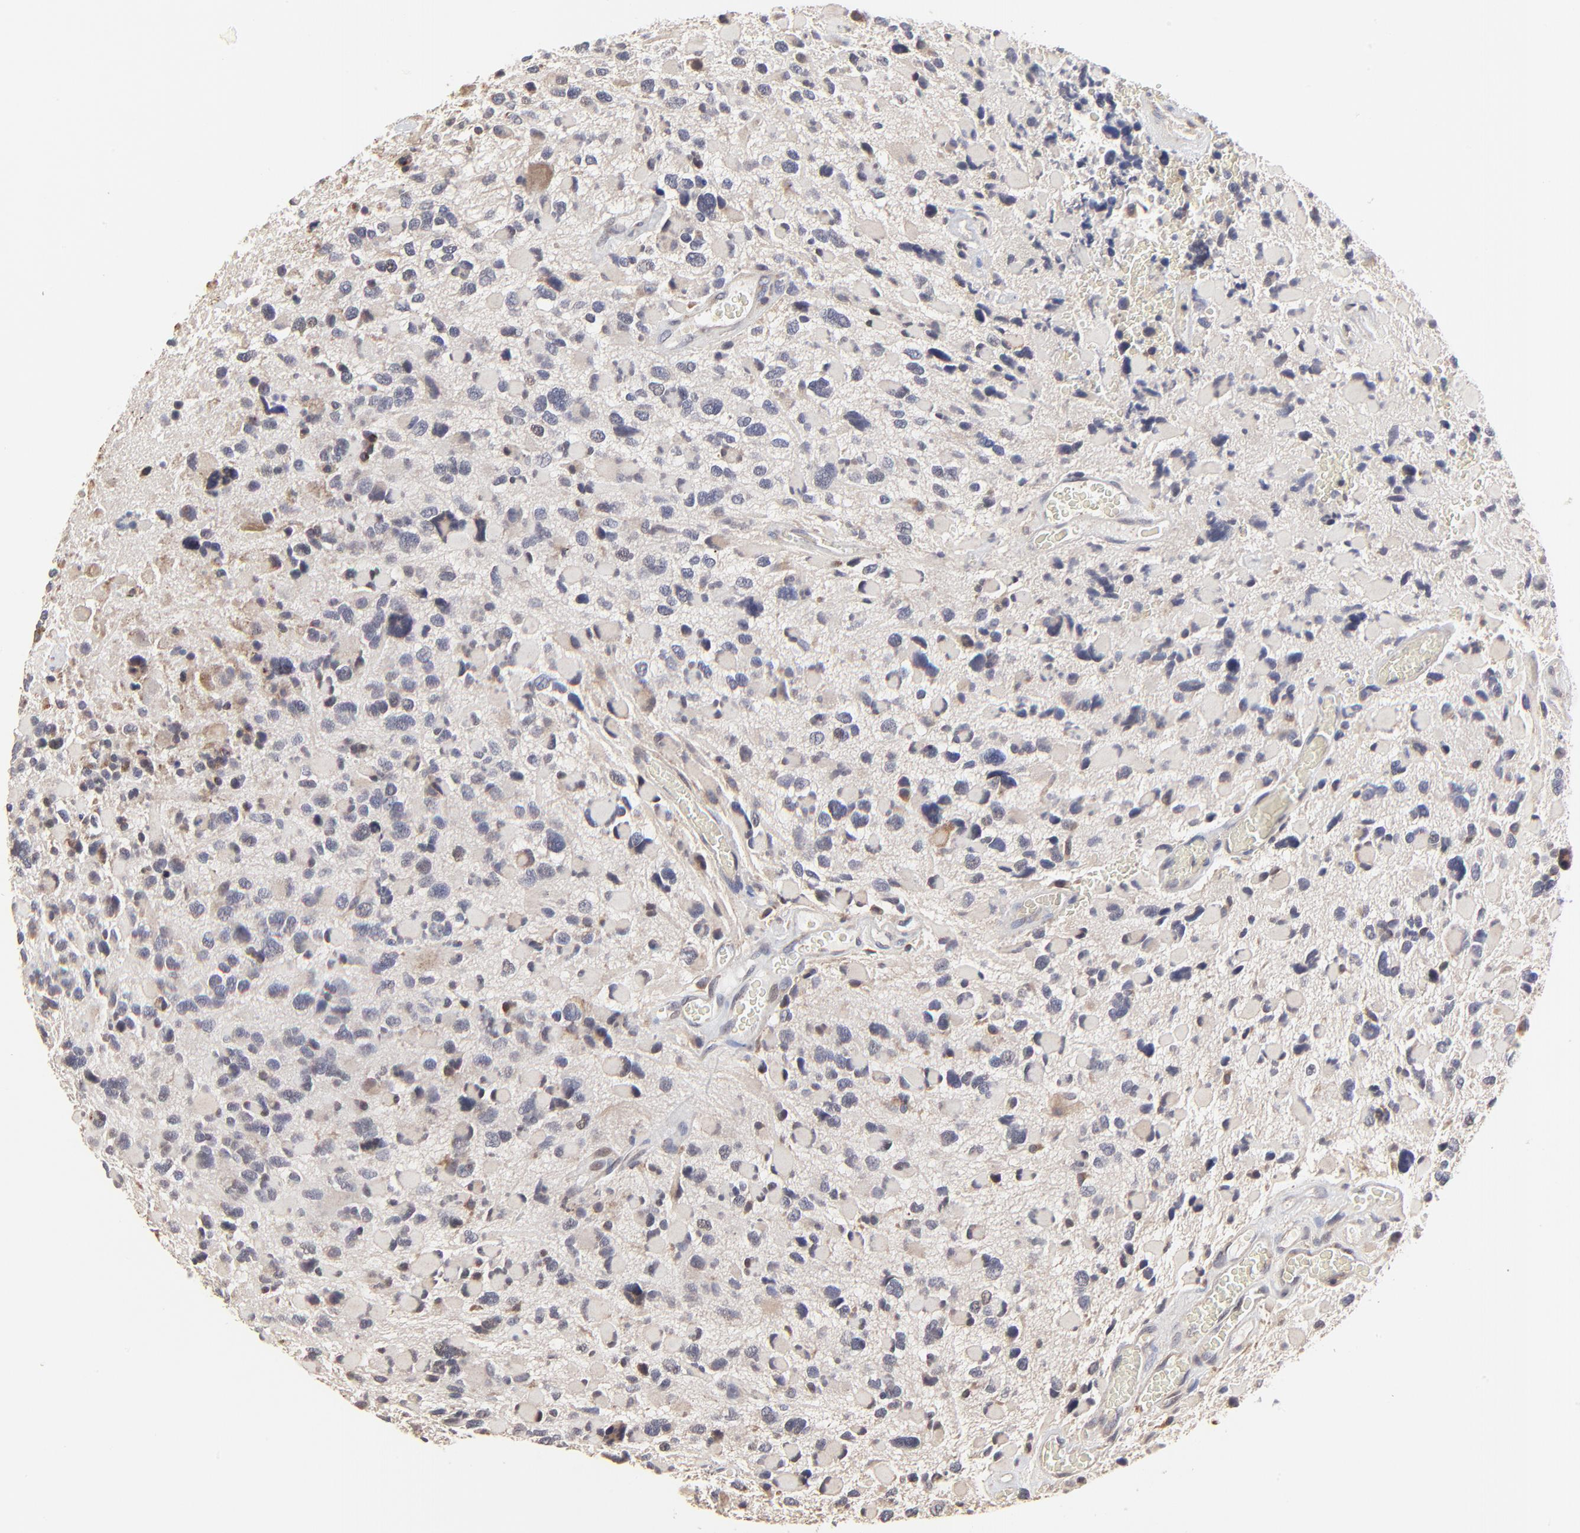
{"staining": {"intensity": "weak", "quantity": "<25%", "location": "cytoplasmic/membranous"}, "tissue": "glioma", "cell_type": "Tumor cells", "image_type": "cancer", "snomed": [{"axis": "morphology", "description": "Glioma, malignant, High grade"}, {"axis": "topography", "description": "Brain"}], "caption": "The IHC image has no significant expression in tumor cells of malignant glioma (high-grade) tissue.", "gene": "ELP2", "patient": {"sex": "female", "age": 37}}